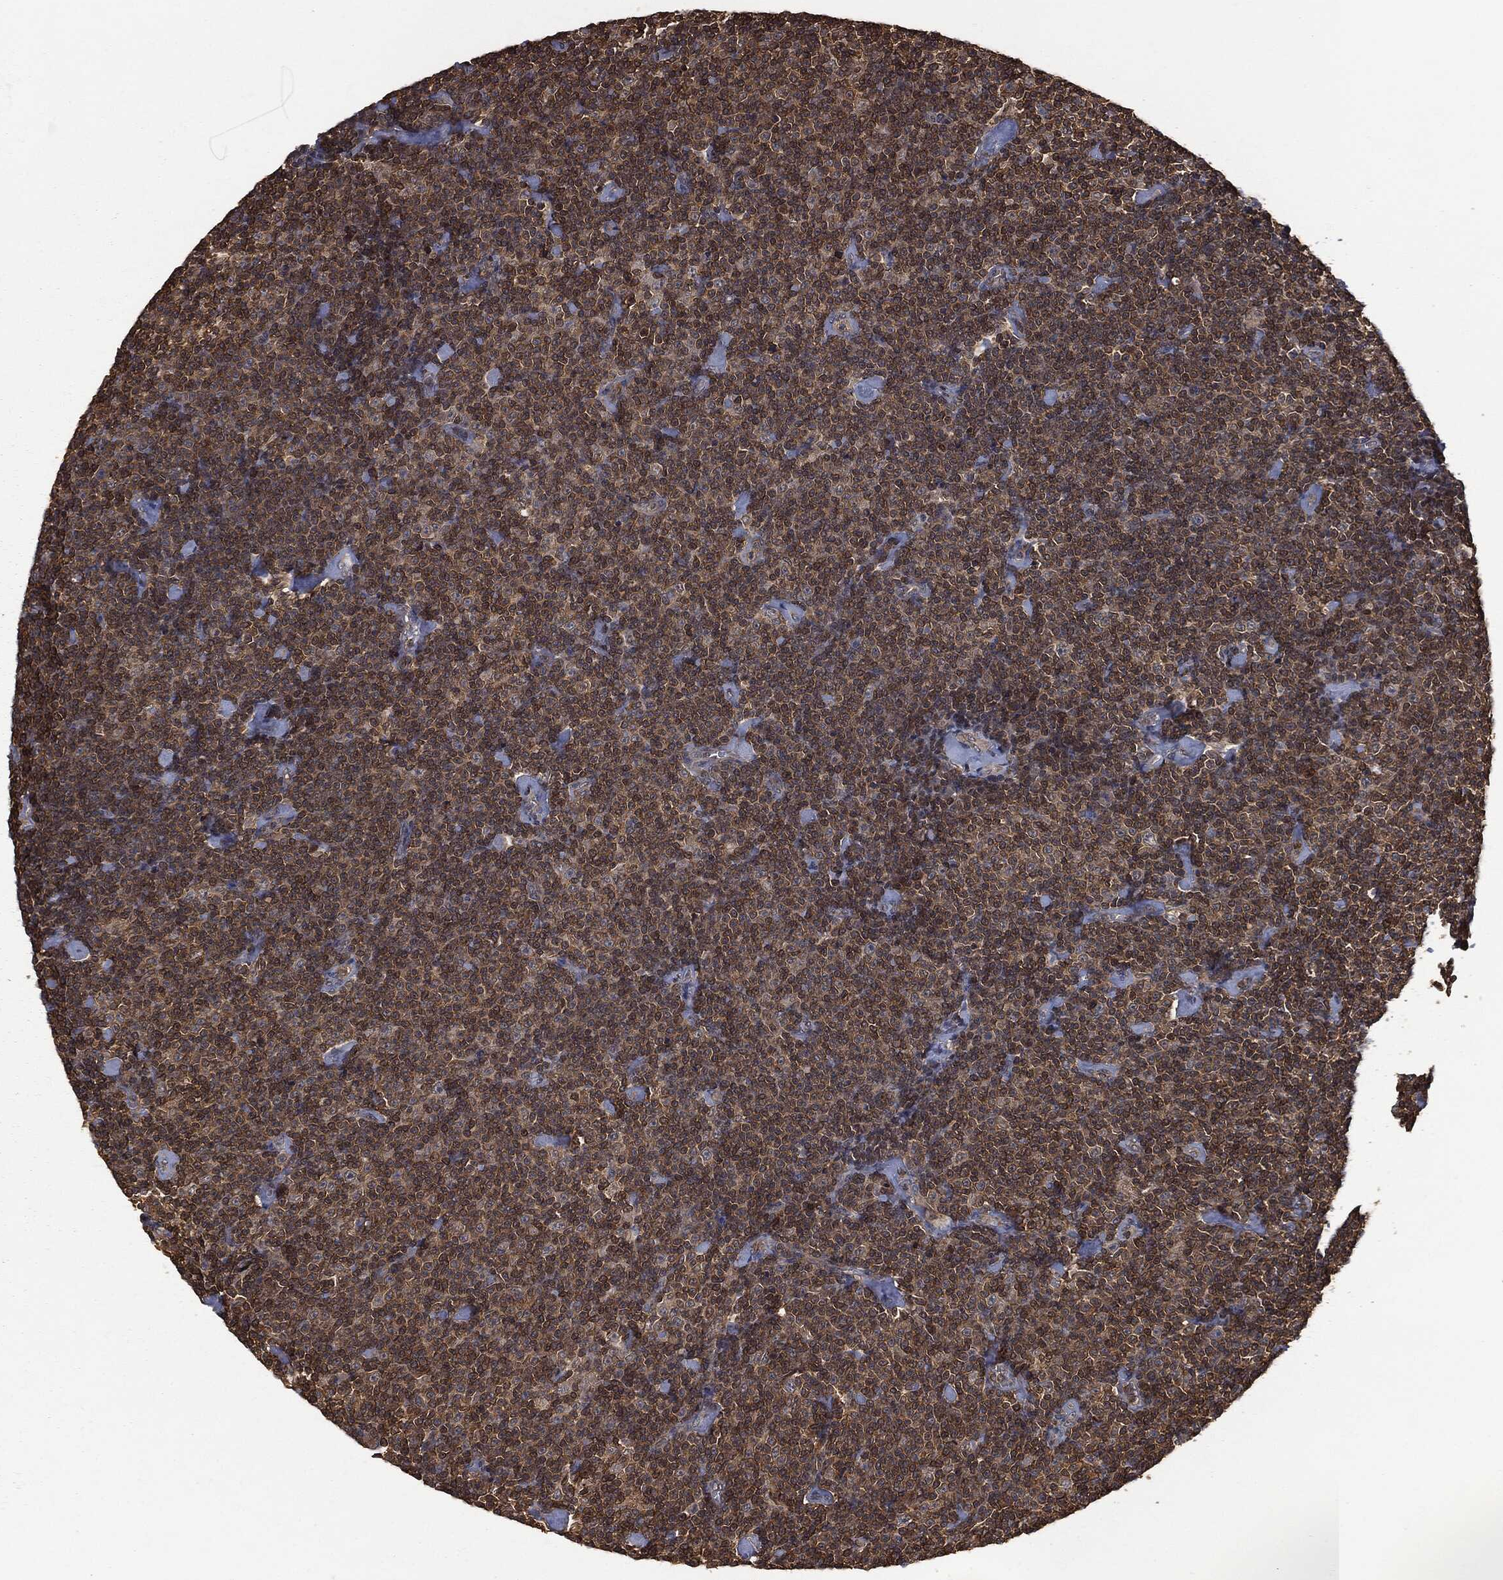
{"staining": {"intensity": "strong", "quantity": ">75%", "location": "cytoplasmic/membranous"}, "tissue": "lymphoma", "cell_type": "Tumor cells", "image_type": "cancer", "snomed": [{"axis": "morphology", "description": "Malignant lymphoma, non-Hodgkin's type, Low grade"}, {"axis": "topography", "description": "Lymph node"}], "caption": "Malignant lymphoma, non-Hodgkin's type (low-grade) tissue exhibits strong cytoplasmic/membranous positivity in approximately >75% of tumor cells (Stains: DAB in brown, nuclei in blue, Microscopy: brightfield microscopy at high magnification).", "gene": "PSMB10", "patient": {"sex": "male", "age": 81}}